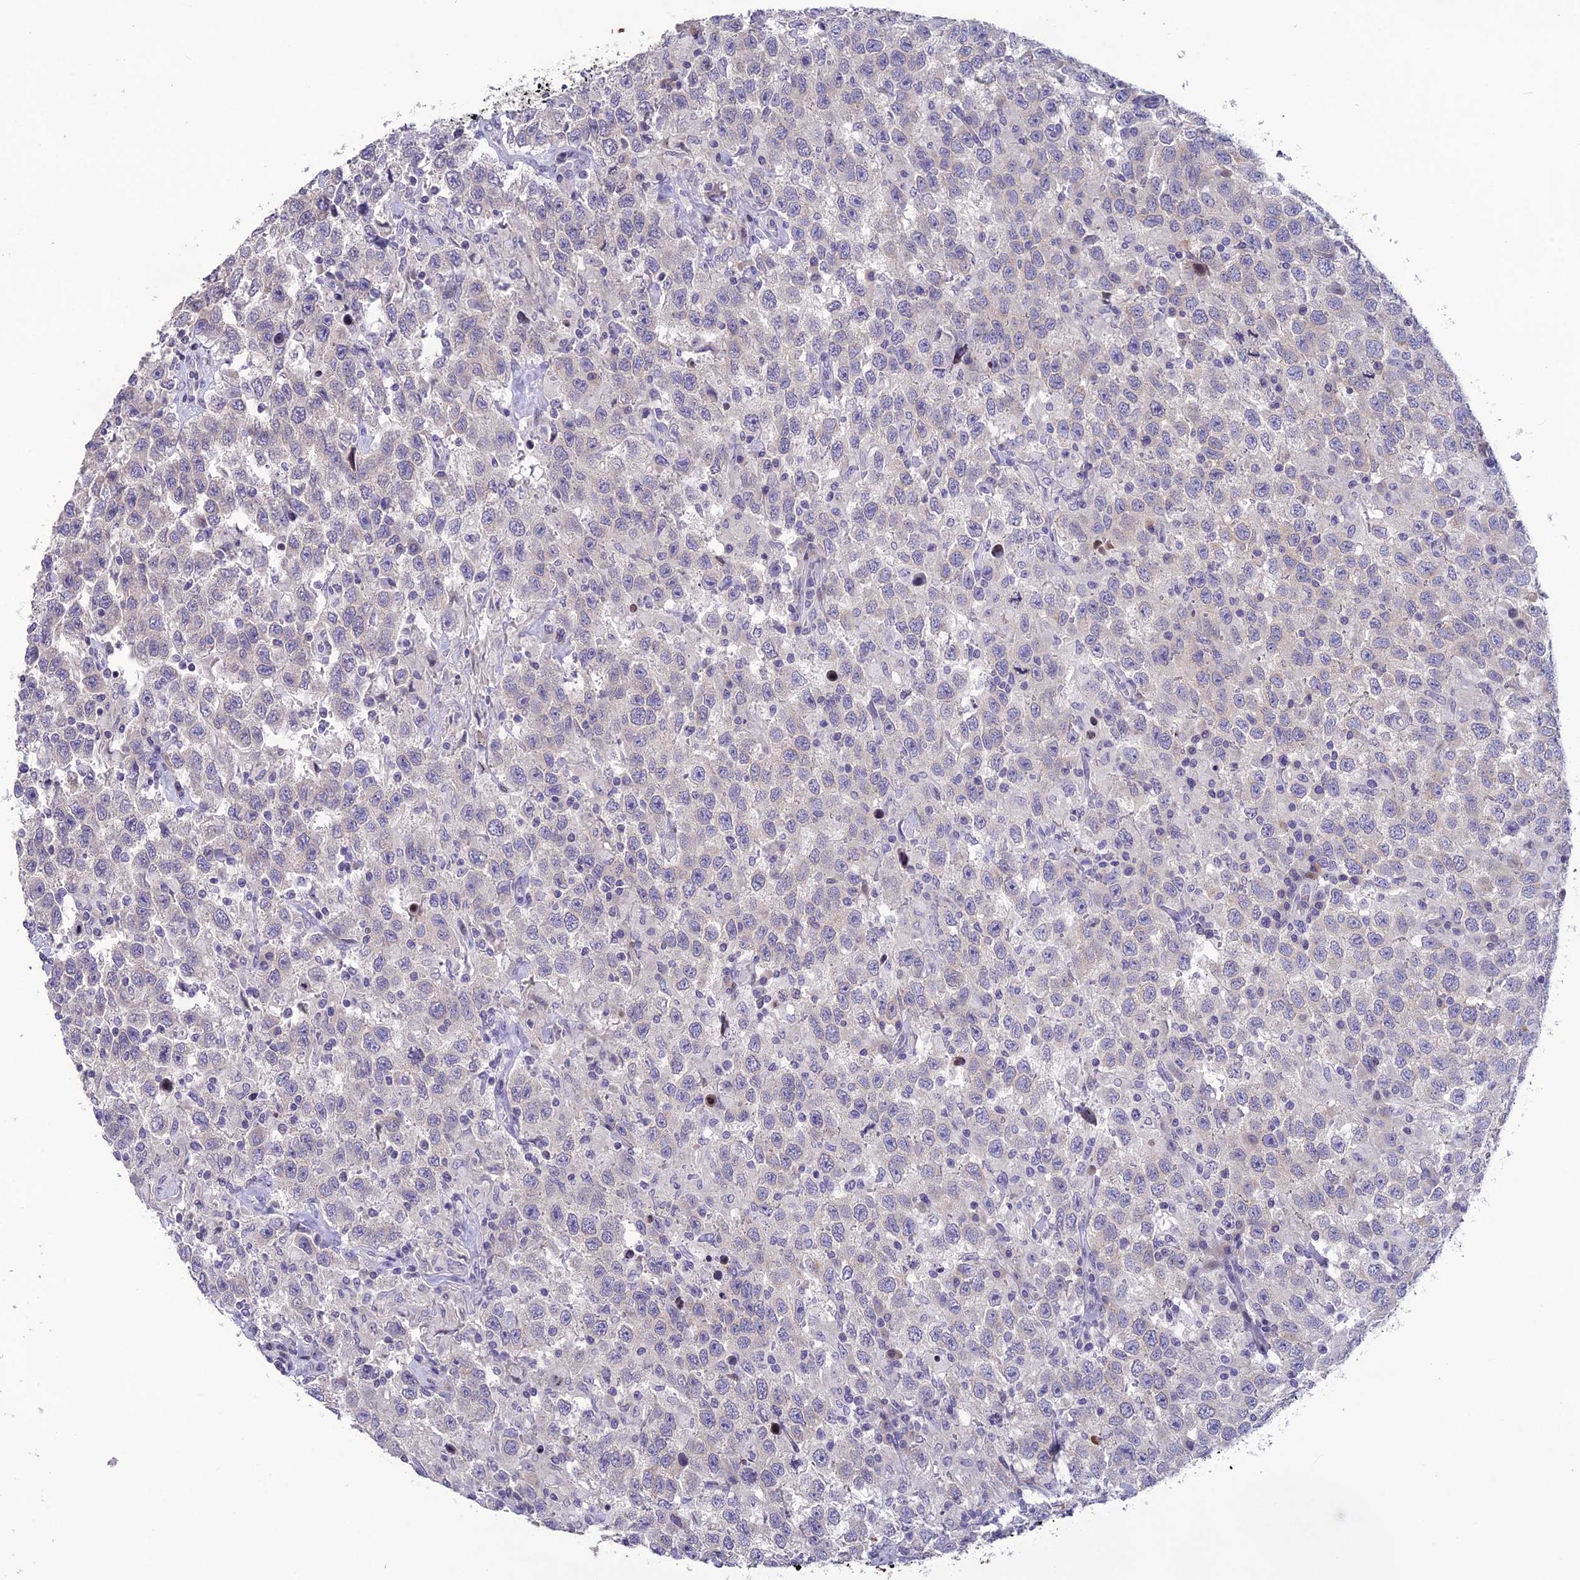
{"staining": {"intensity": "negative", "quantity": "none", "location": "none"}, "tissue": "testis cancer", "cell_type": "Tumor cells", "image_type": "cancer", "snomed": [{"axis": "morphology", "description": "Seminoma, NOS"}, {"axis": "topography", "description": "Testis"}], "caption": "Immunohistochemical staining of testis cancer reveals no significant positivity in tumor cells.", "gene": "TMEM134", "patient": {"sex": "male", "age": 41}}